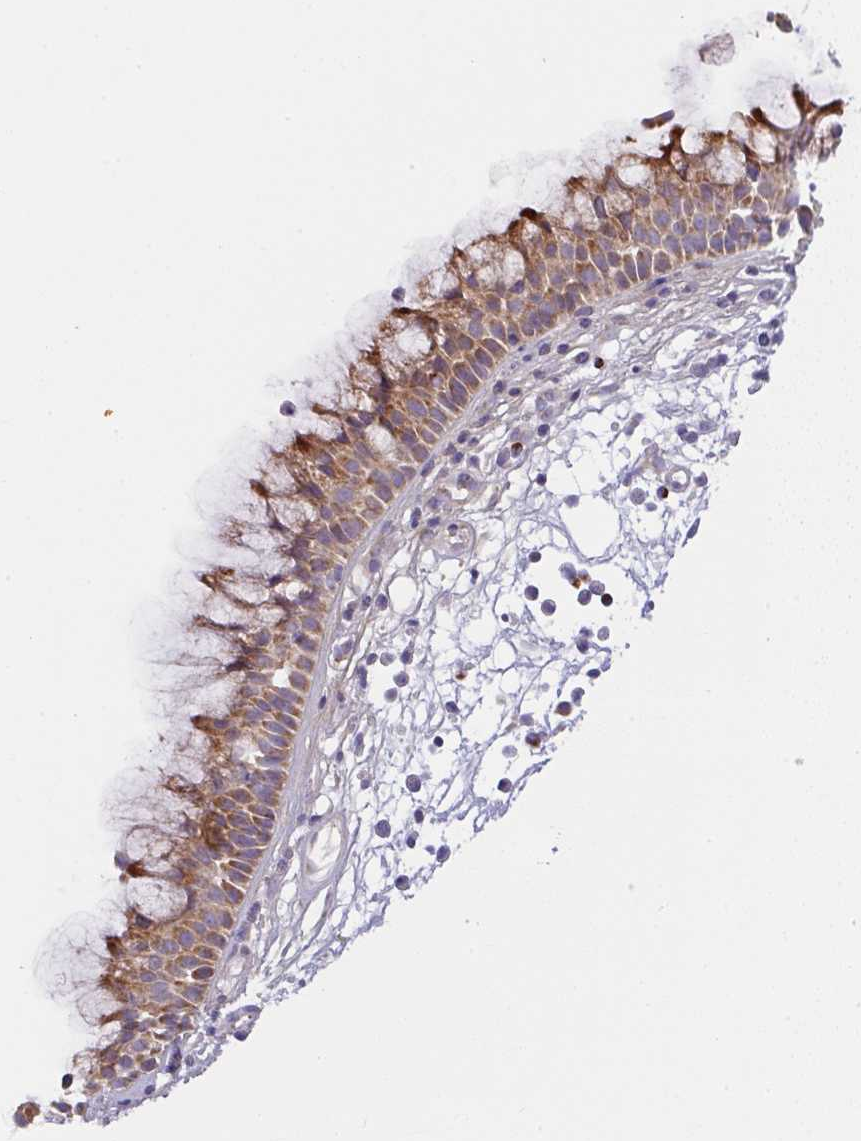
{"staining": {"intensity": "strong", "quantity": ">75%", "location": "cytoplasmic/membranous"}, "tissue": "nasopharynx", "cell_type": "Respiratory epithelial cells", "image_type": "normal", "snomed": [{"axis": "morphology", "description": "Normal tissue, NOS"}, {"axis": "topography", "description": "Nasopharynx"}], "caption": "This micrograph demonstrates IHC staining of unremarkable nasopharynx, with high strong cytoplasmic/membranous expression in approximately >75% of respiratory epithelial cells.", "gene": "CHDH", "patient": {"sex": "male", "age": 56}}